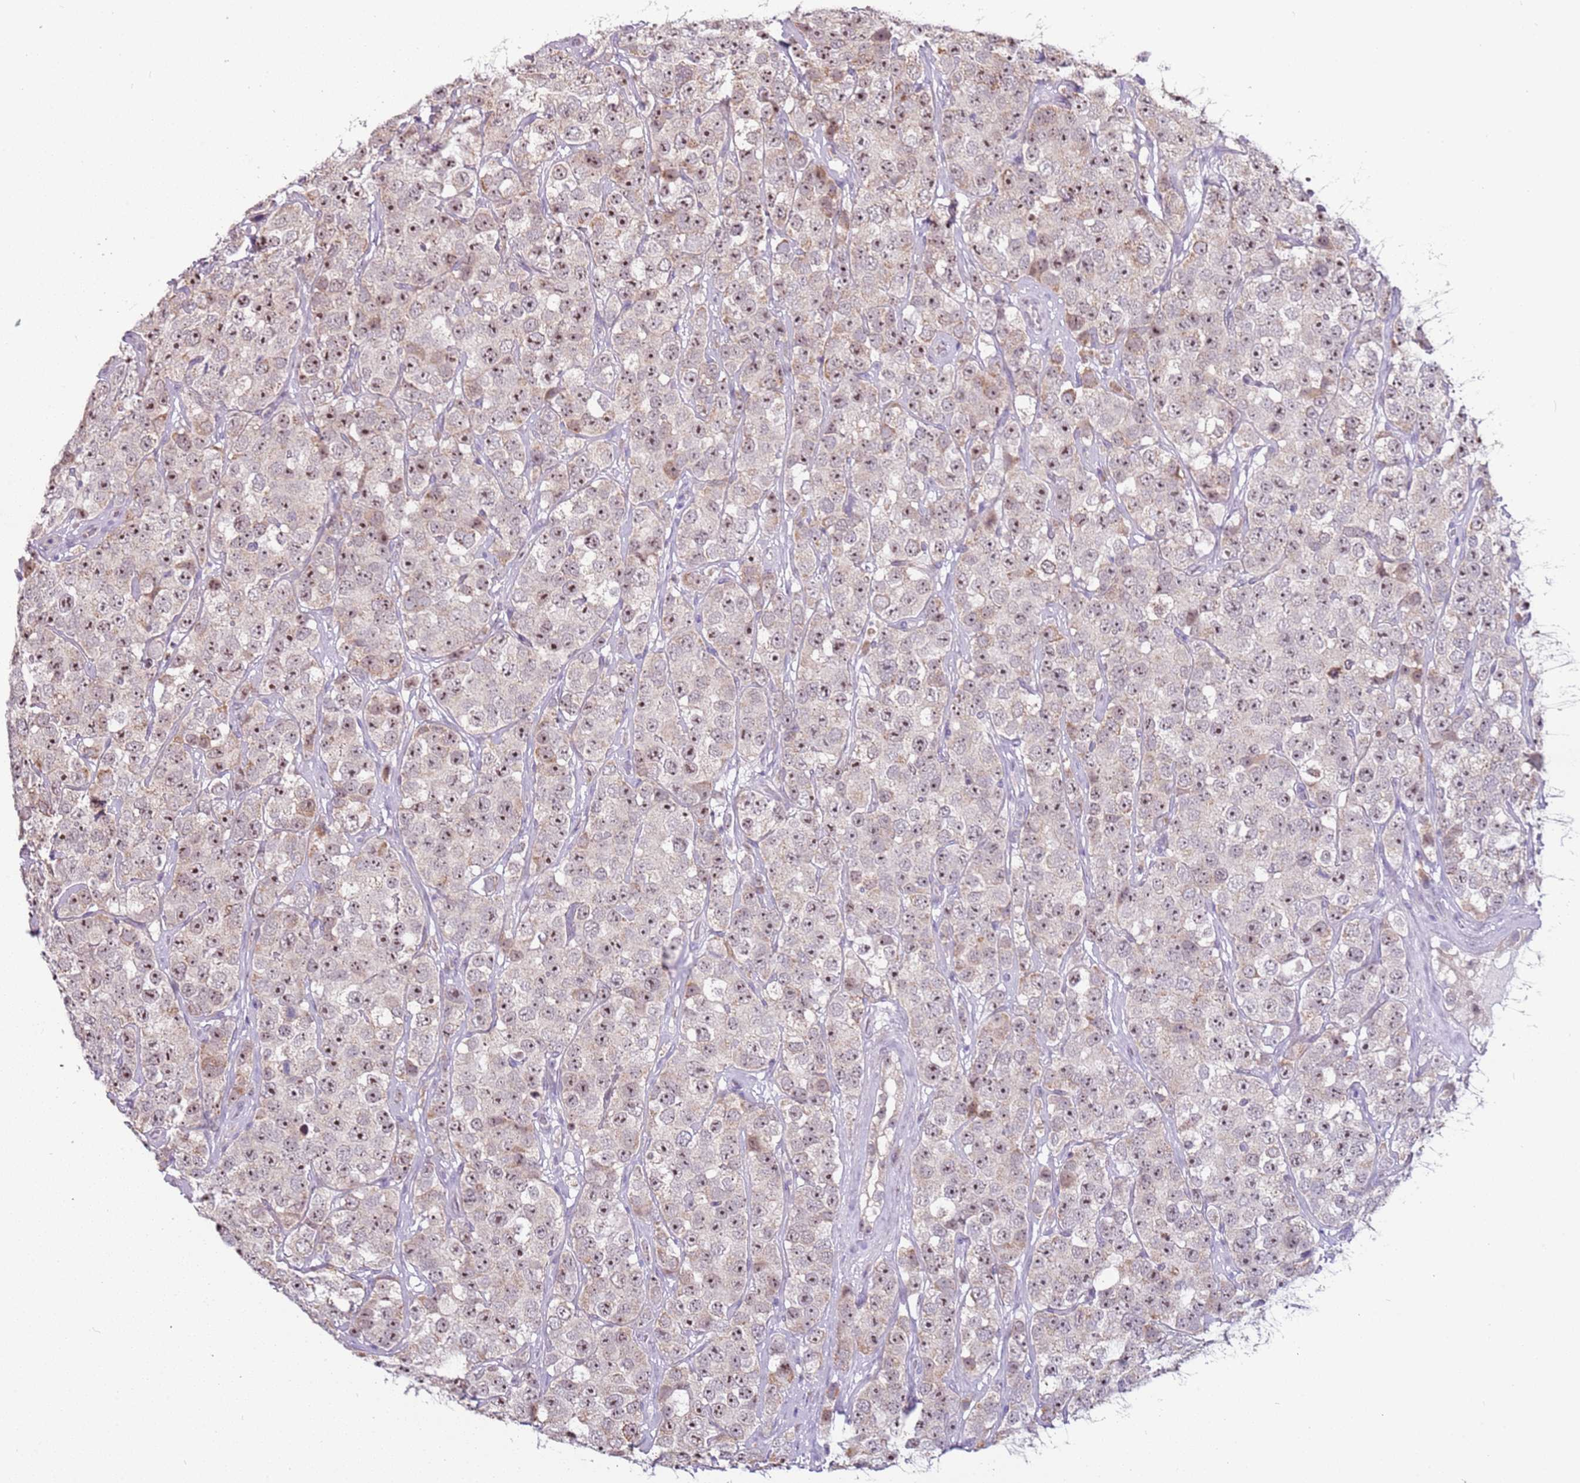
{"staining": {"intensity": "moderate", "quantity": ">75%", "location": "nuclear"}, "tissue": "testis cancer", "cell_type": "Tumor cells", "image_type": "cancer", "snomed": [{"axis": "morphology", "description": "Seminoma, NOS"}, {"axis": "topography", "description": "Testis"}], "caption": "IHC (DAB (3,3'-diaminobenzidine)) staining of seminoma (testis) displays moderate nuclear protein staining in about >75% of tumor cells.", "gene": "UCMA", "patient": {"sex": "male", "age": 28}}